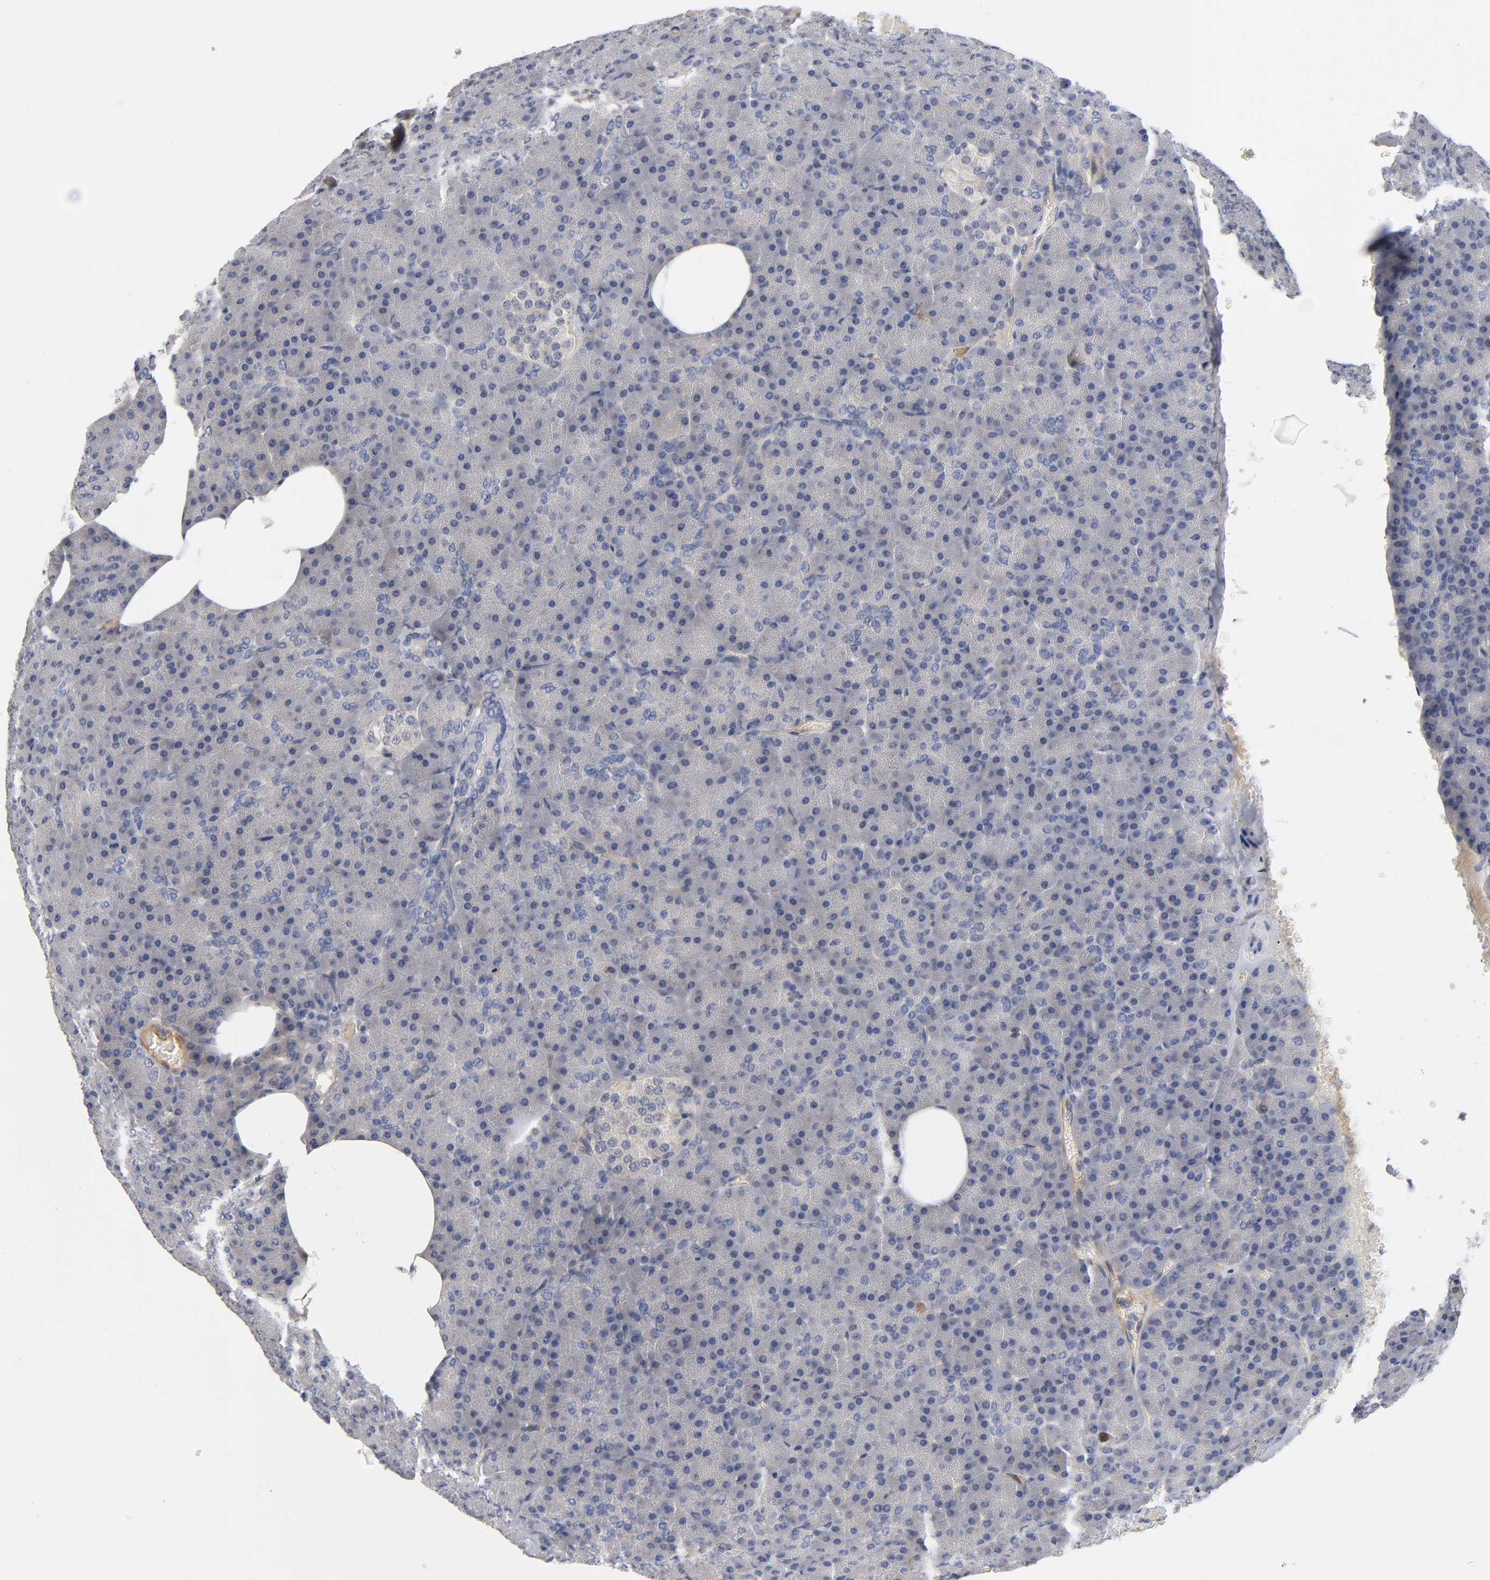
{"staining": {"intensity": "negative", "quantity": "none", "location": "none"}, "tissue": "pancreas", "cell_type": "Exocrine glandular cells", "image_type": "normal", "snomed": [{"axis": "morphology", "description": "Normal tissue, NOS"}, {"axis": "topography", "description": "Pancreas"}], "caption": "A photomicrograph of human pancreas is negative for staining in exocrine glandular cells. The staining is performed using DAB (3,3'-diaminobenzidine) brown chromogen with nuclei counter-stained in using hematoxylin.", "gene": "NOVA1", "patient": {"sex": "female", "age": 35}}